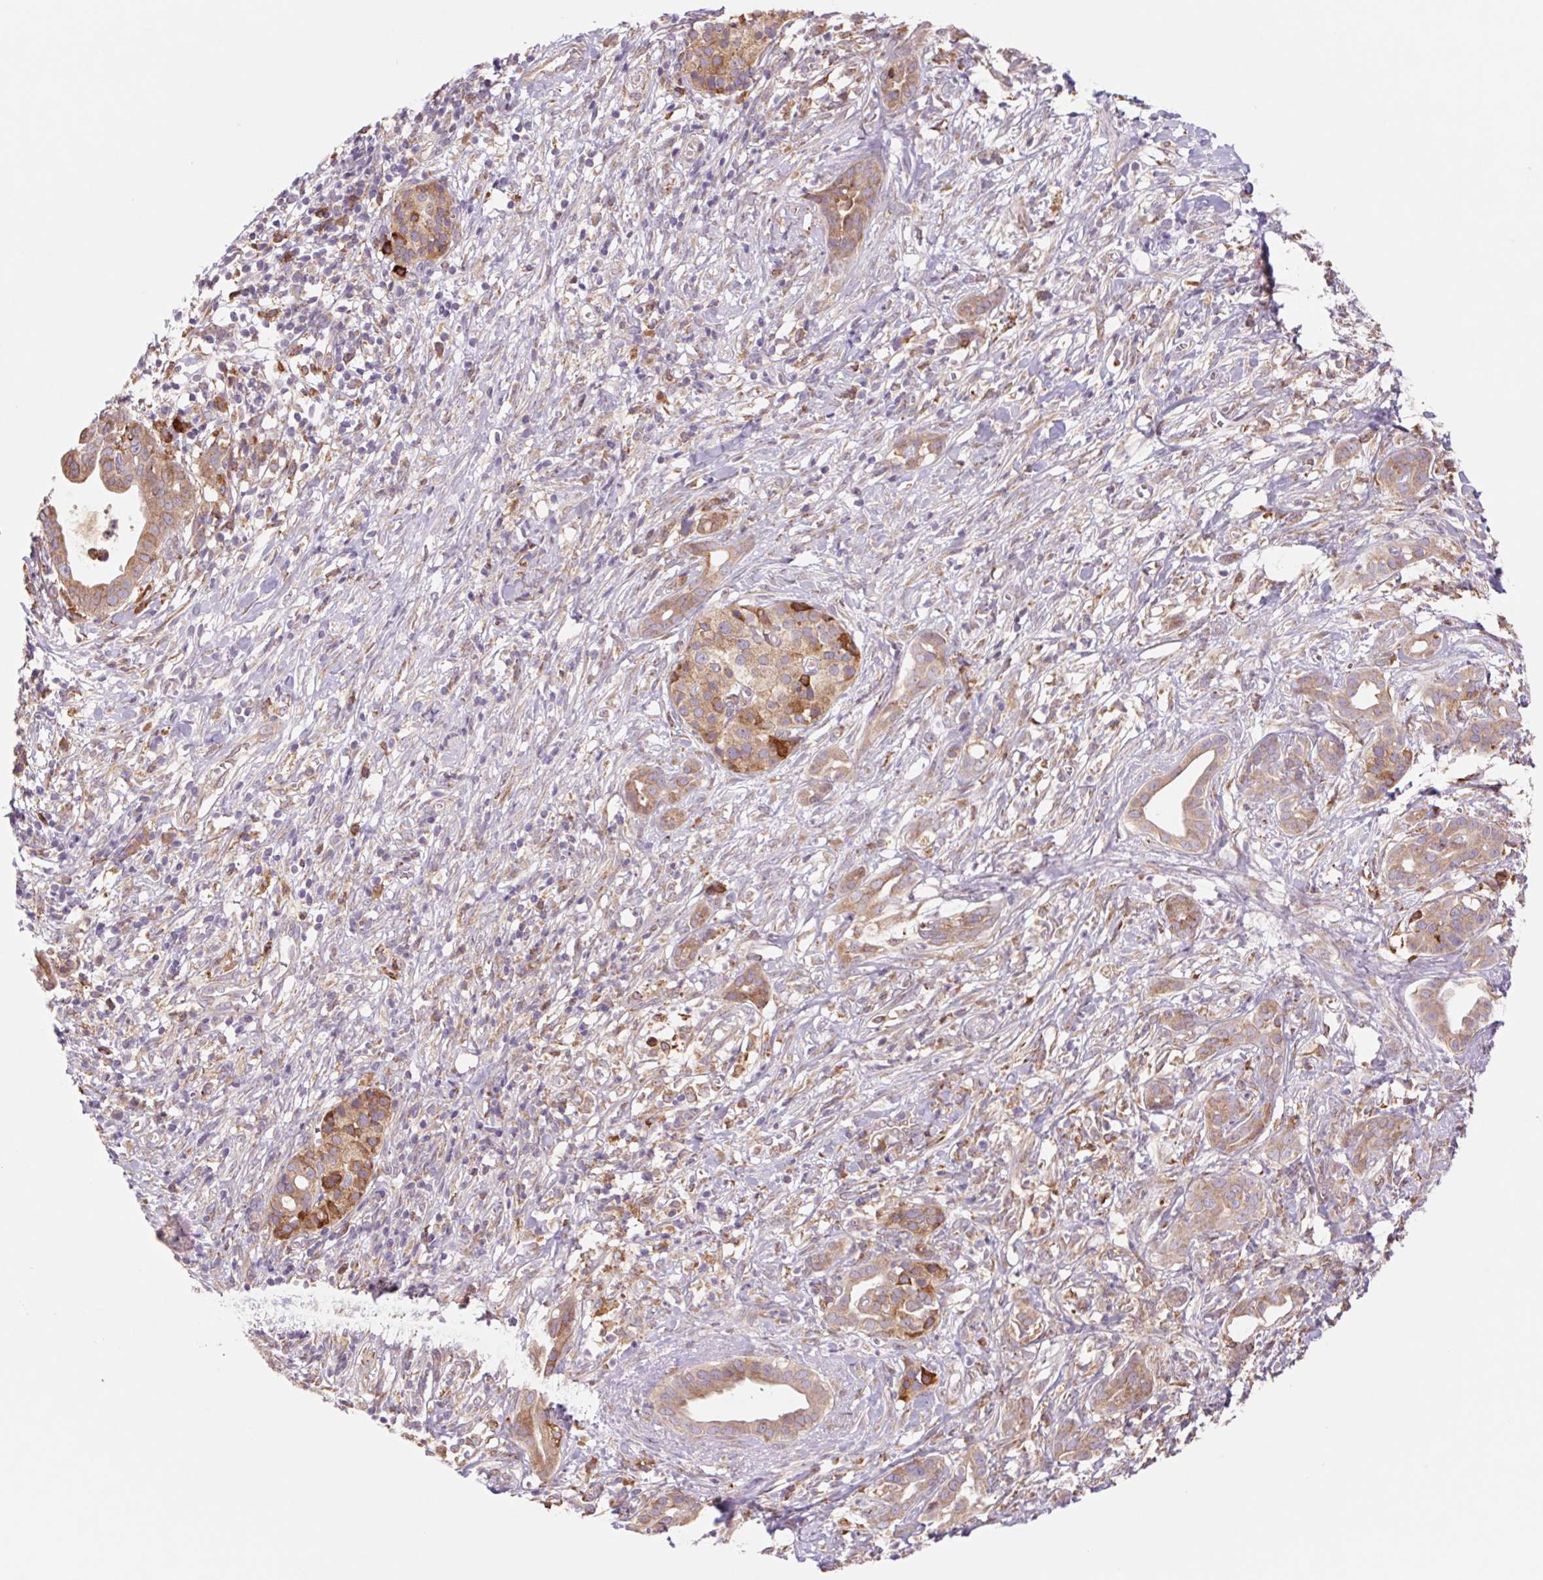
{"staining": {"intensity": "moderate", "quantity": ">75%", "location": "cytoplasmic/membranous"}, "tissue": "pancreatic cancer", "cell_type": "Tumor cells", "image_type": "cancer", "snomed": [{"axis": "morphology", "description": "Adenocarcinoma, NOS"}, {"axis": "topography", "description": "Pancreas"}], "caption": "This image reveals IHC staining of pancreatic adenocarcinoma, with medium moderate cytoplasmic/membranous expression in approximately >75% of tumor cells.", "gene": "KLHL20", "patient": {"sex": "male", "age": 61}}